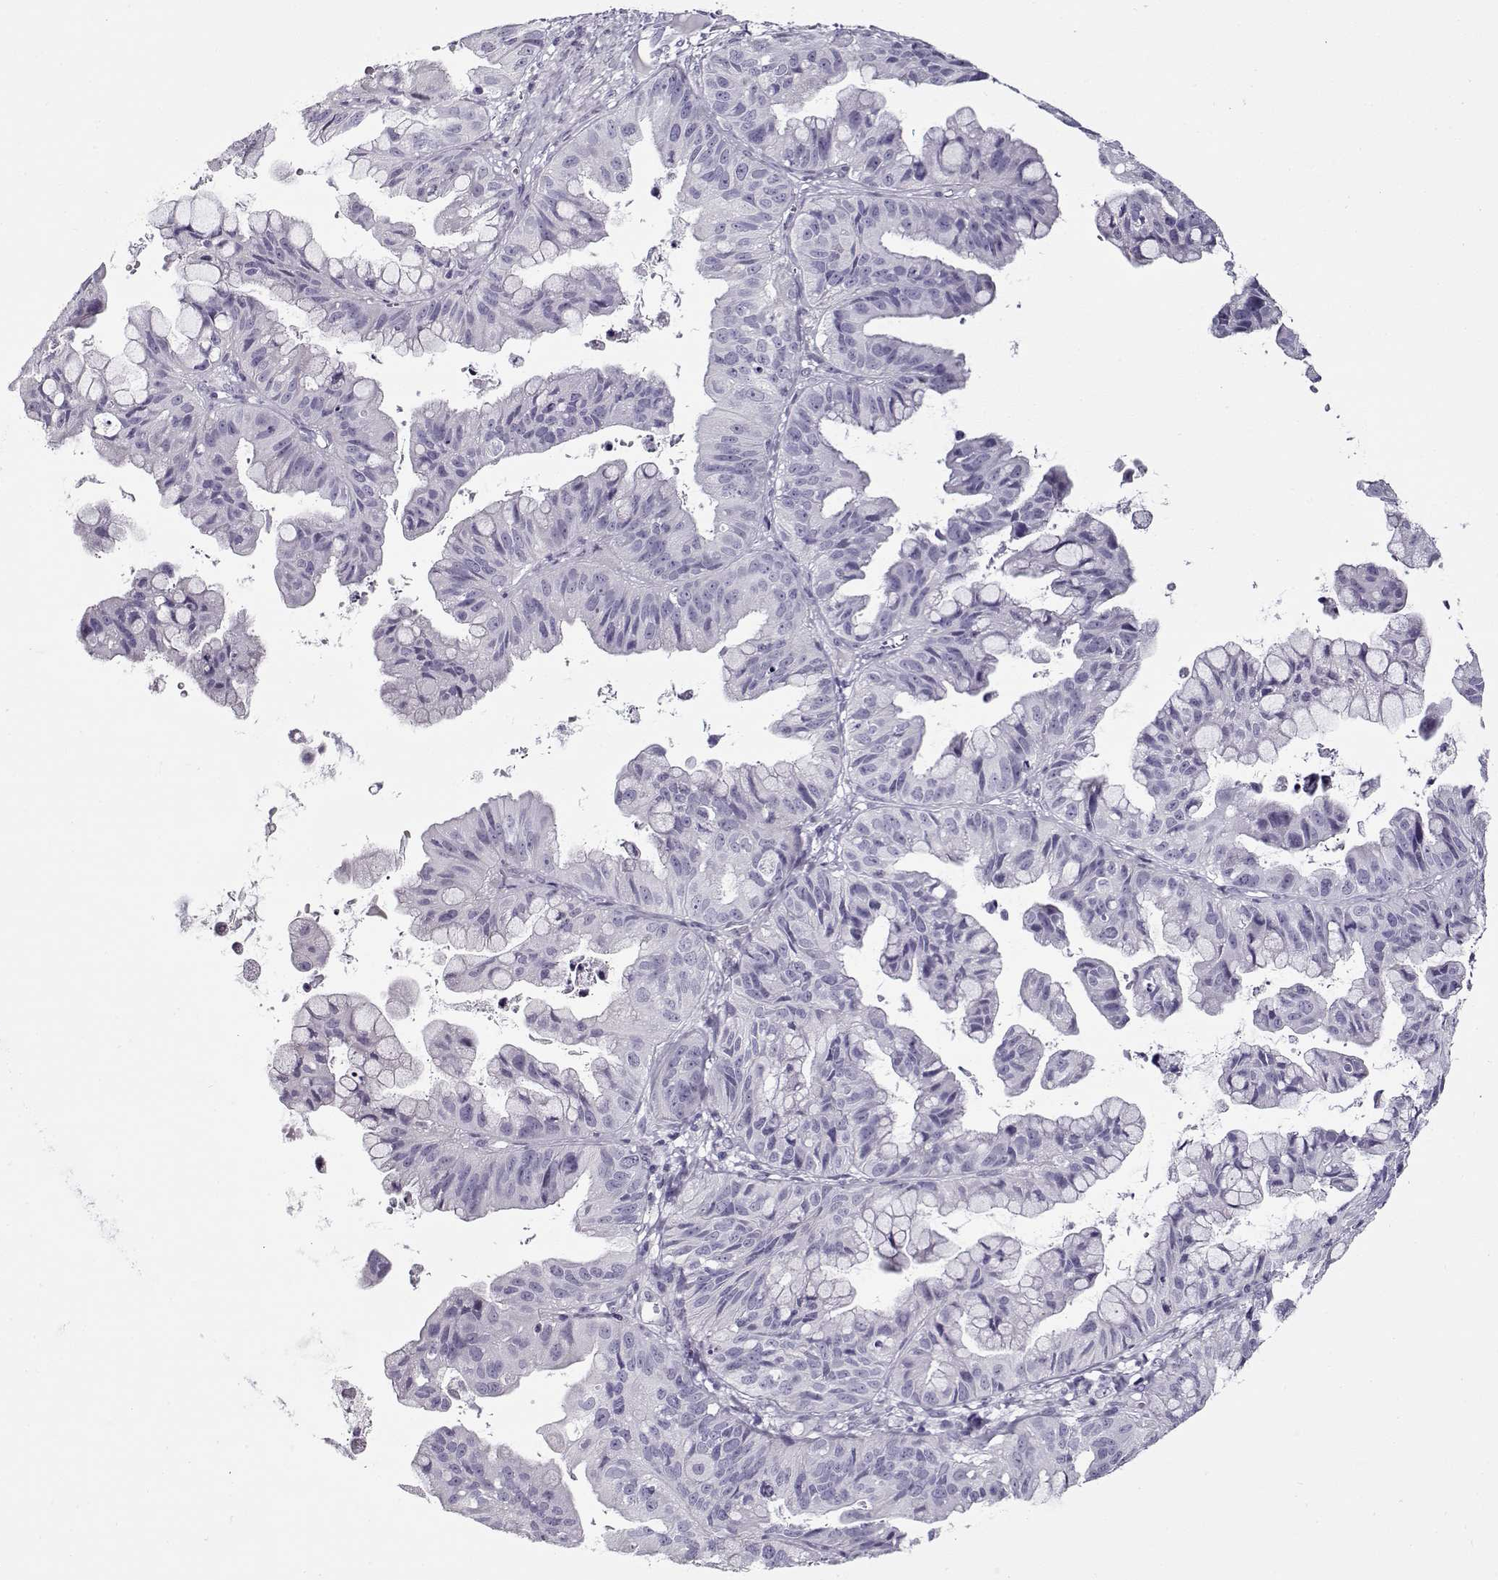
{"staining": {"intensity": "negative", "quantity": "none", "location": "none"}, "tissue": "ovarian cancer", "cell_type": "Tumor cells", "image_type": "cancer", "snomed": [{"axis": "morphology", "description": "Cystadenocarcinoma, mucinous, NOS"}, {"axis": "topography", "description": "Ovary"}], "caption": "Tumor cells show no significant protein staining in ovarian cancer (mucinous cystadenocarcinoma).", "gene": "GAGE2A", "patient": {"sex": "female", "age": 76}}